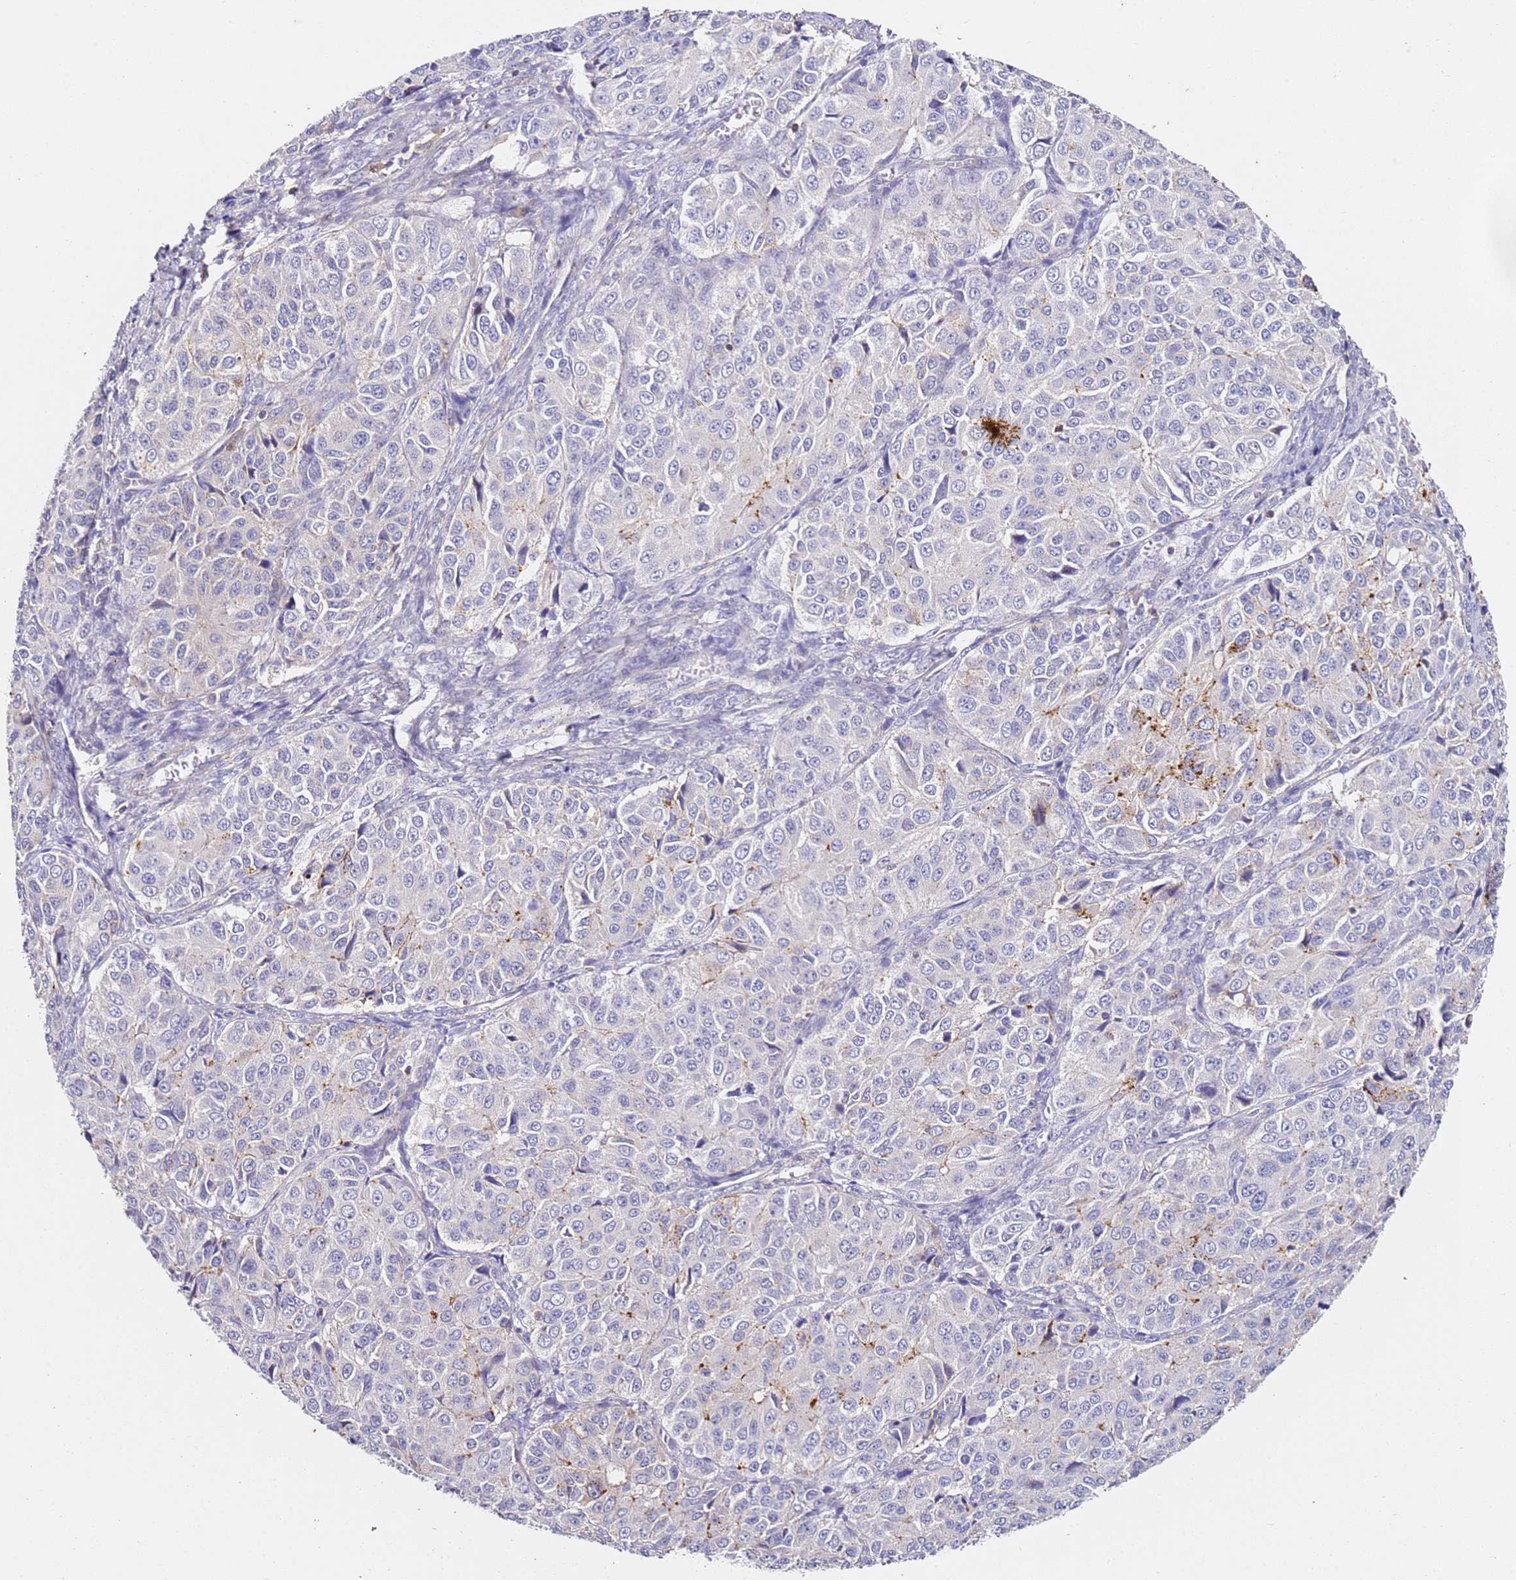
{"staining": {"intensity": "negative", "quantity": "none", "location": "none"}, "tissue": "ovarian cancer", "cell_type": "Tumor cells", "image_type": "cancer", "snomed": [{"axis": "morphology", "description": "Carcinoma, endometroid"}, {"axis": "topography", "description": "Ovary"}], "caption": "An immunohistochemistry micrograph of ovarian endometroid carcinoma is shown. There is no staining in tumor cells of ovarian endometroid carcinoma.", "gene": "ZNF671", "patient": {"sex": "female", "age": 51}}